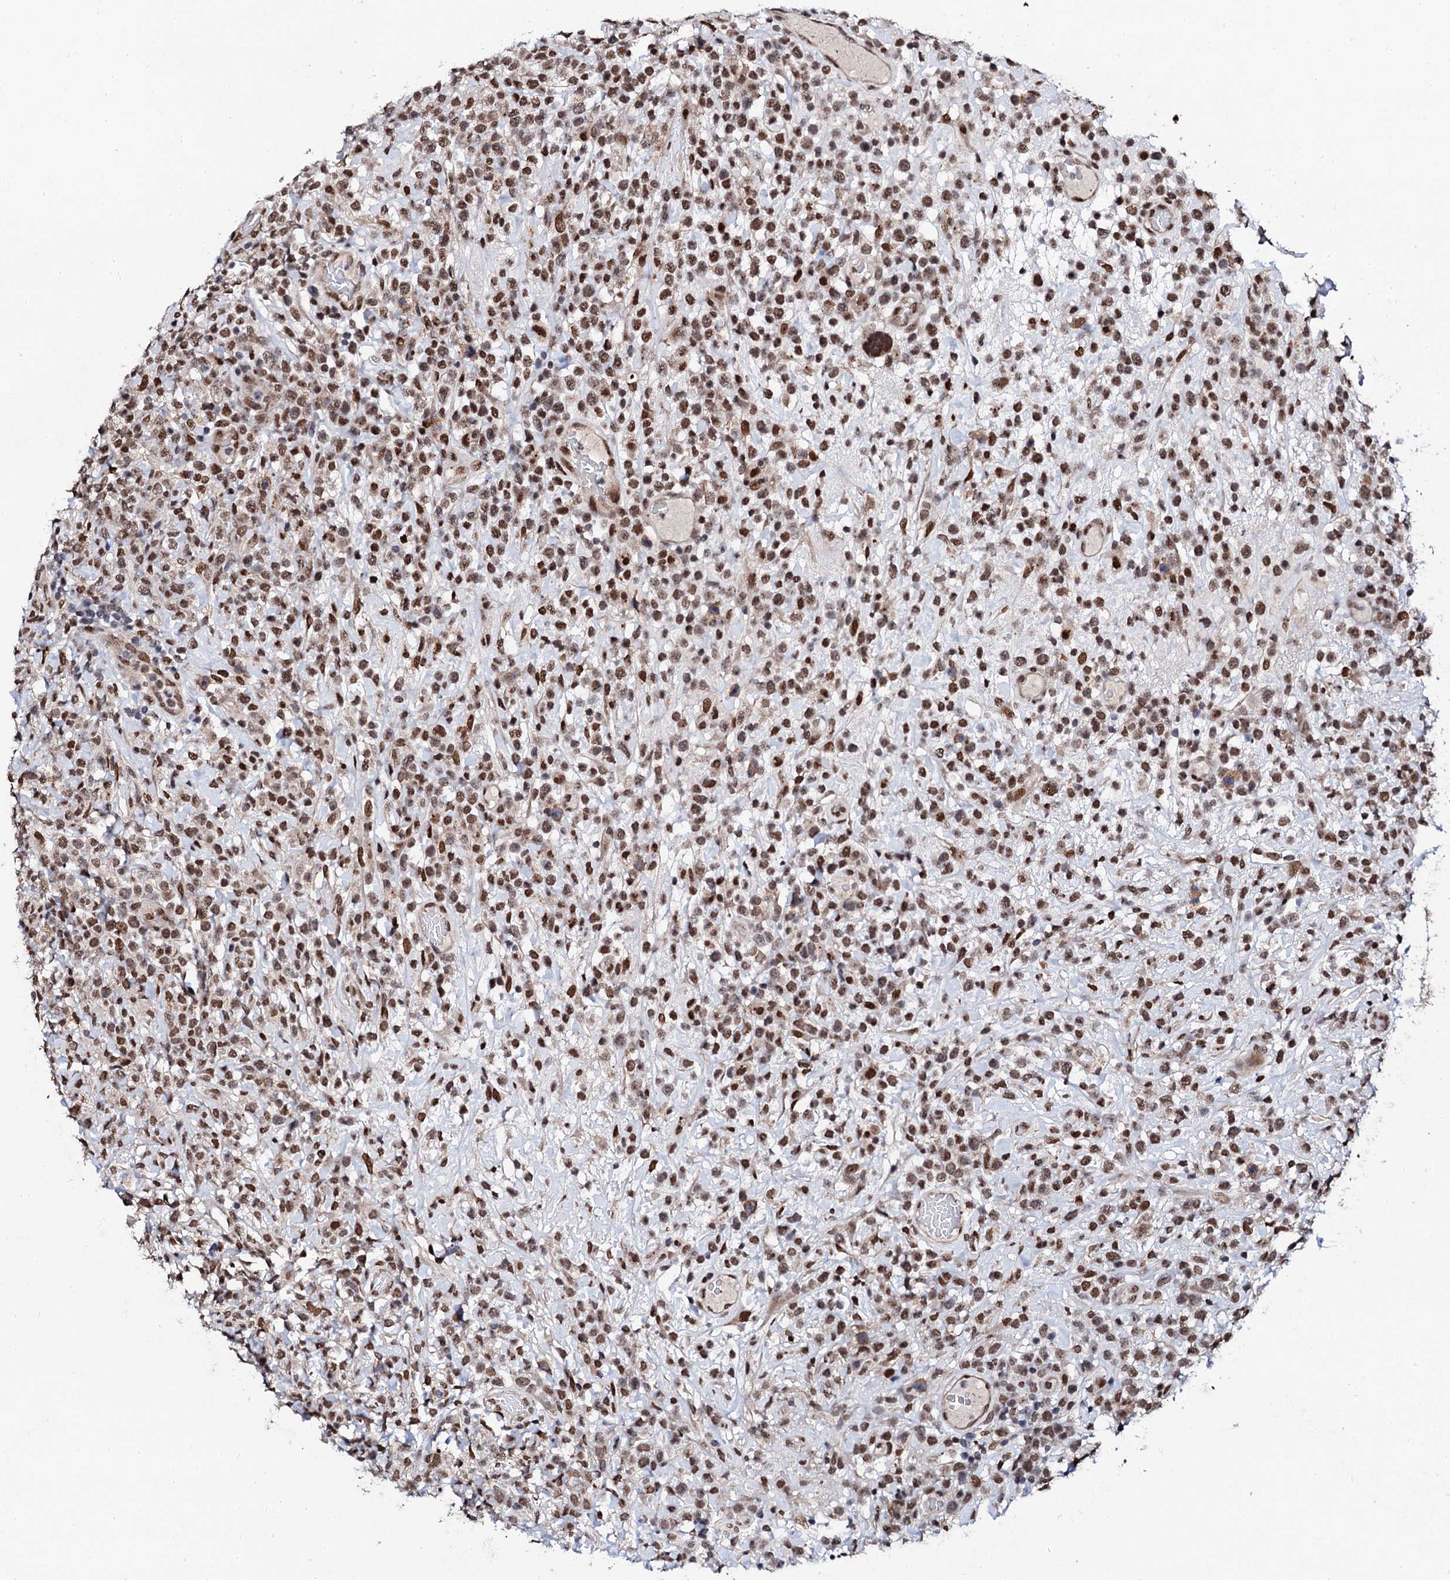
{"staining": {"intensity": "strong", "quantity": ">75%", "location": "nuclear"}, "tissue": "lymphoma", "cell_type": "Tumor cells", "image_type": "cancer", "snomed": [{"axis": "morphology", "description": "Malignant lymphoma, non-Hodgkin's type, High grade"}, {"axis": "topography", "description": "Colon"}], "caption": "Protein staining reveals strong nuclear staining in approximately >75% of tumor cells in high-grade malignant lymphoma, non-Hodgkin's type.", "gene": "CSTF3", "patient": {"sex": "female", "age": 53}}